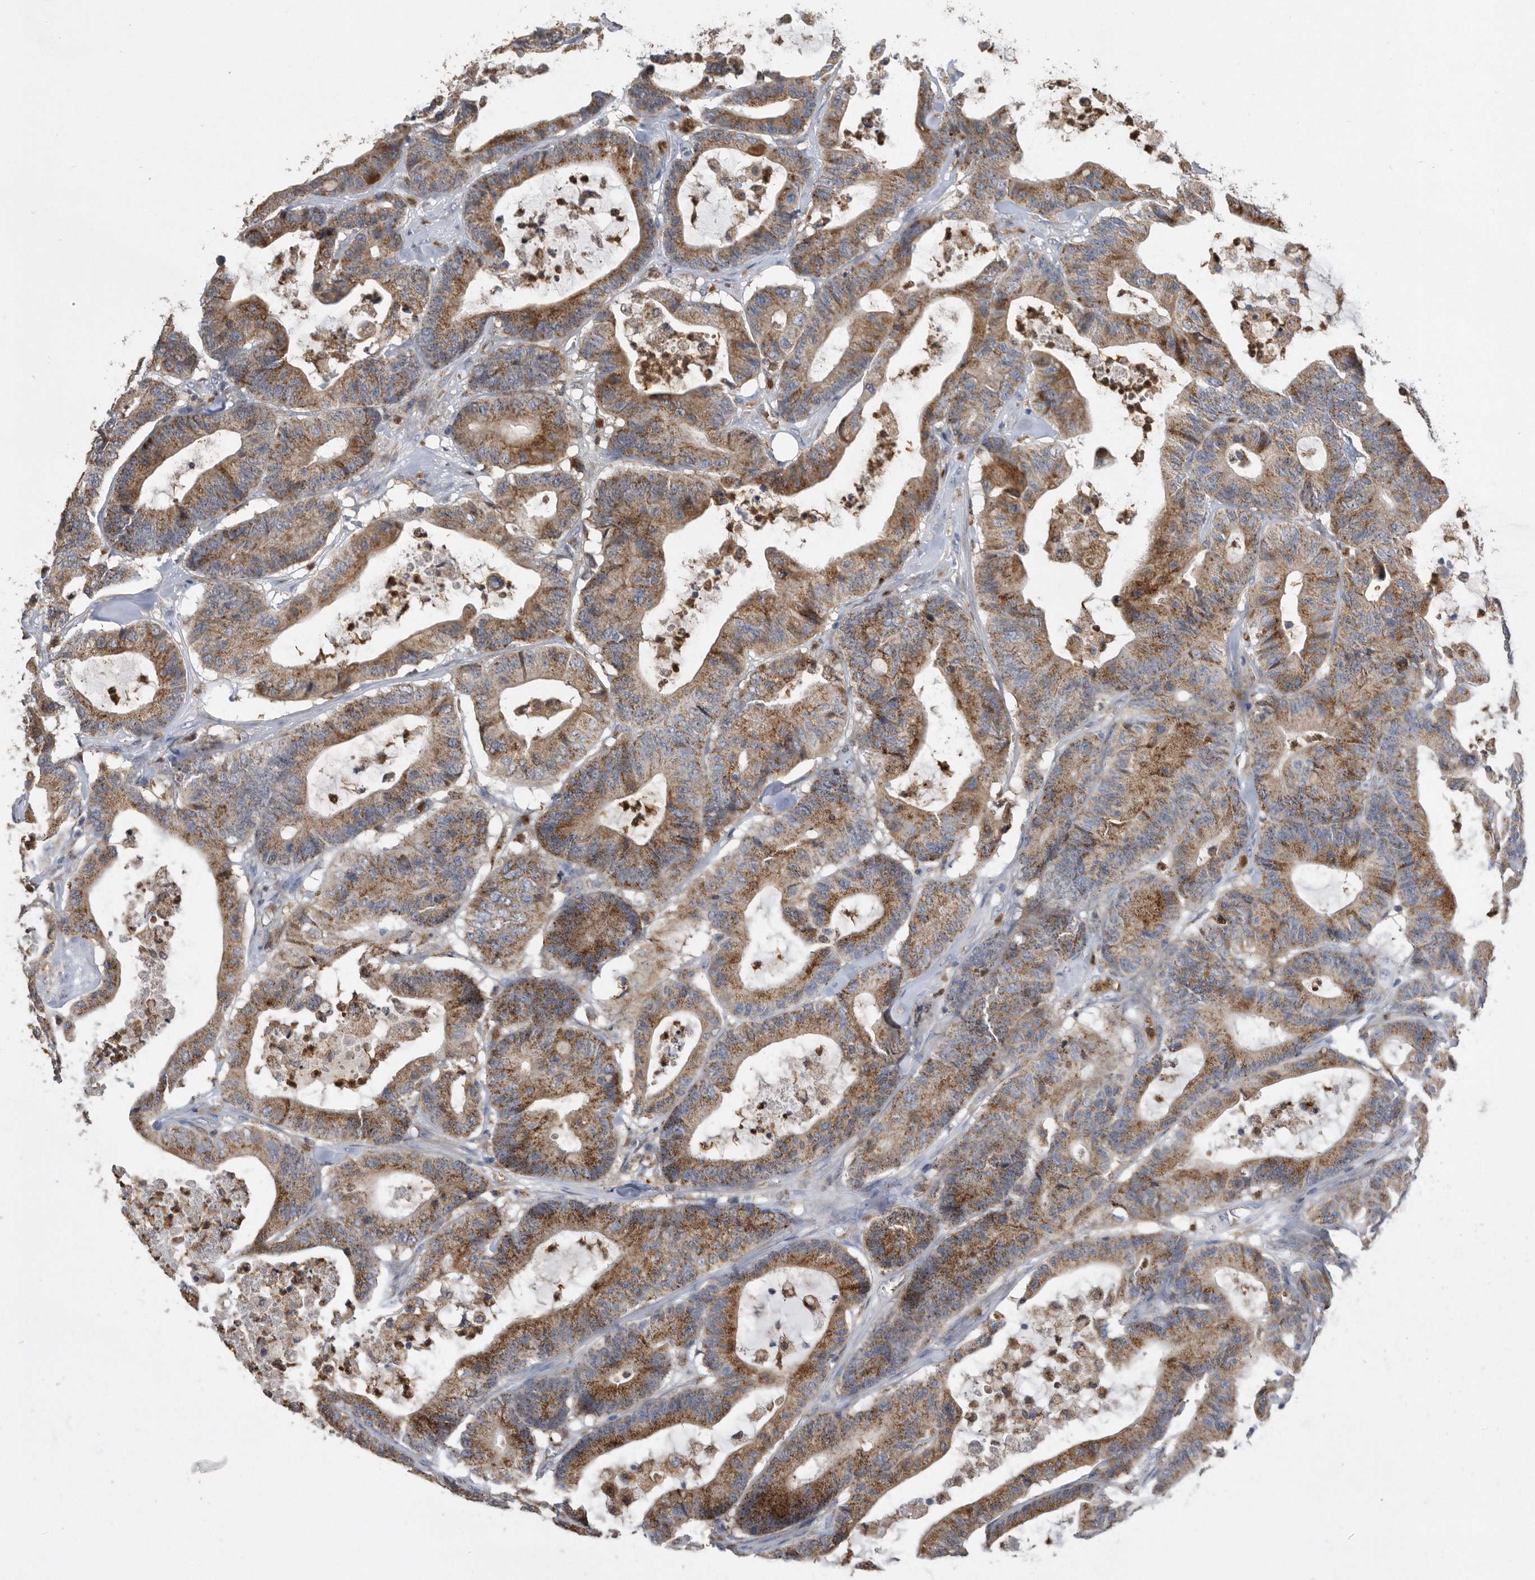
{"staining": {"intensity": "moderate", "quantity": ">75%", "location": "cytoplasmic/membranous"}, "tissue": "colorectal cancer", "cell_type": "Tumor cells", "image_type": "cancer", "snomed": [{"axis": "morphology", "description": "Adenocarcinoma, NOS"}, {"axis": "topography", "description": "Colon"}], "caption": "Moderate cytoplasmic/membranous protein staining is appreciated in about >75% of tumor cells in colorectal cancer. Immunohistochemistry stains the protein of interest in brown and the nuclei are stained blue.", "gene": "CRISPLD2", "patient": {"sex": "female", "age": 84}}